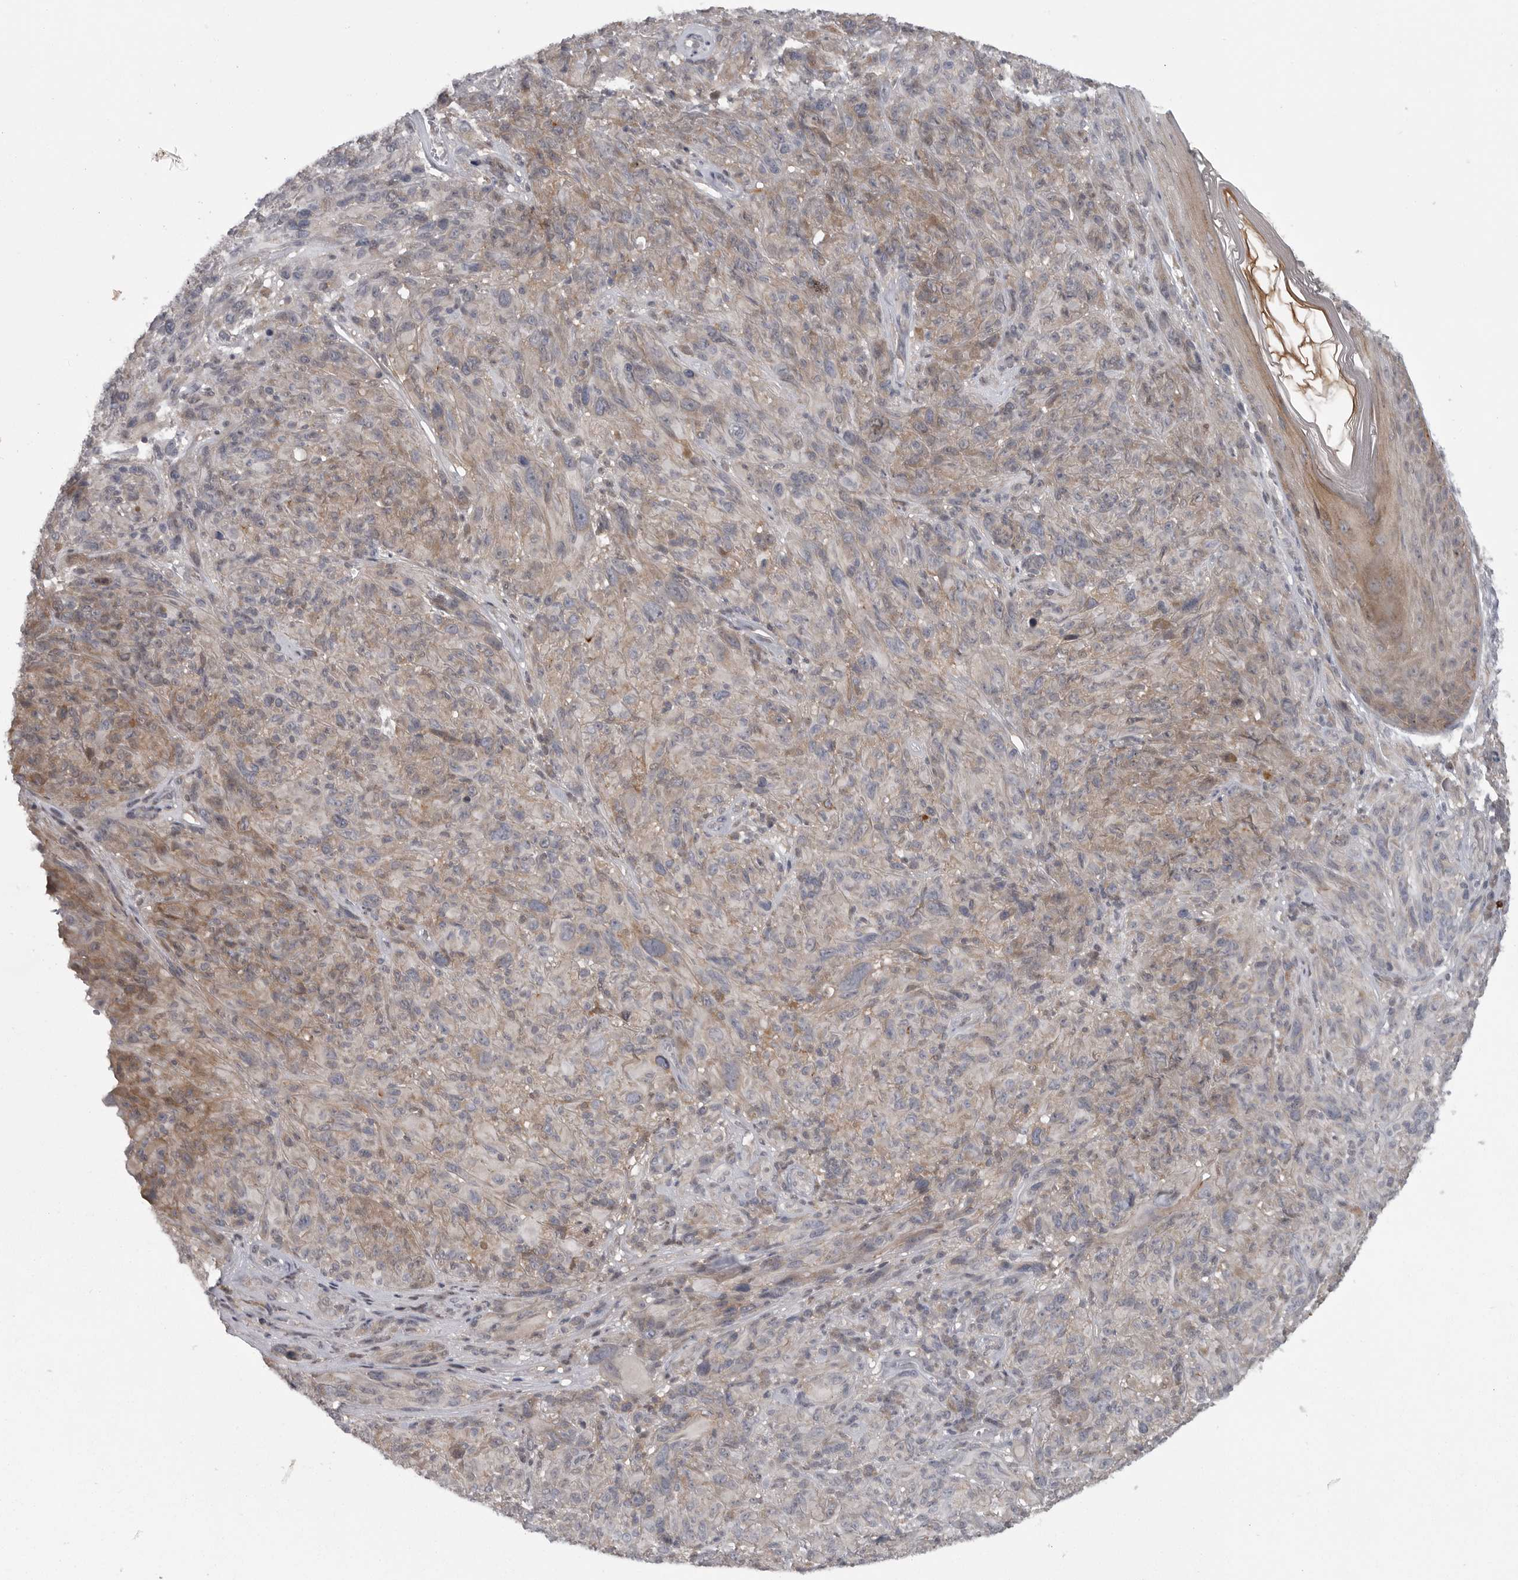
{"staining": {"intensity": "negative", "quantity": "none", "location": "none"}, "tissue": "melanoma", "cell_type": "Tumor cells", "image_type": "cancer", "snomed": [{"axis": "morphology", "description": "Malignant melanoma, NOS"}, {"axis": "topography", "description": "Skin of head"}], "caption": "High power microscopy photomicrograph of an immunohistochemistry micrograph of malignant melanoma, revealing no significant expression in tumor cells.", "gene": "PPP1R9A", "patient": {"sex": "male", "age": 96}}